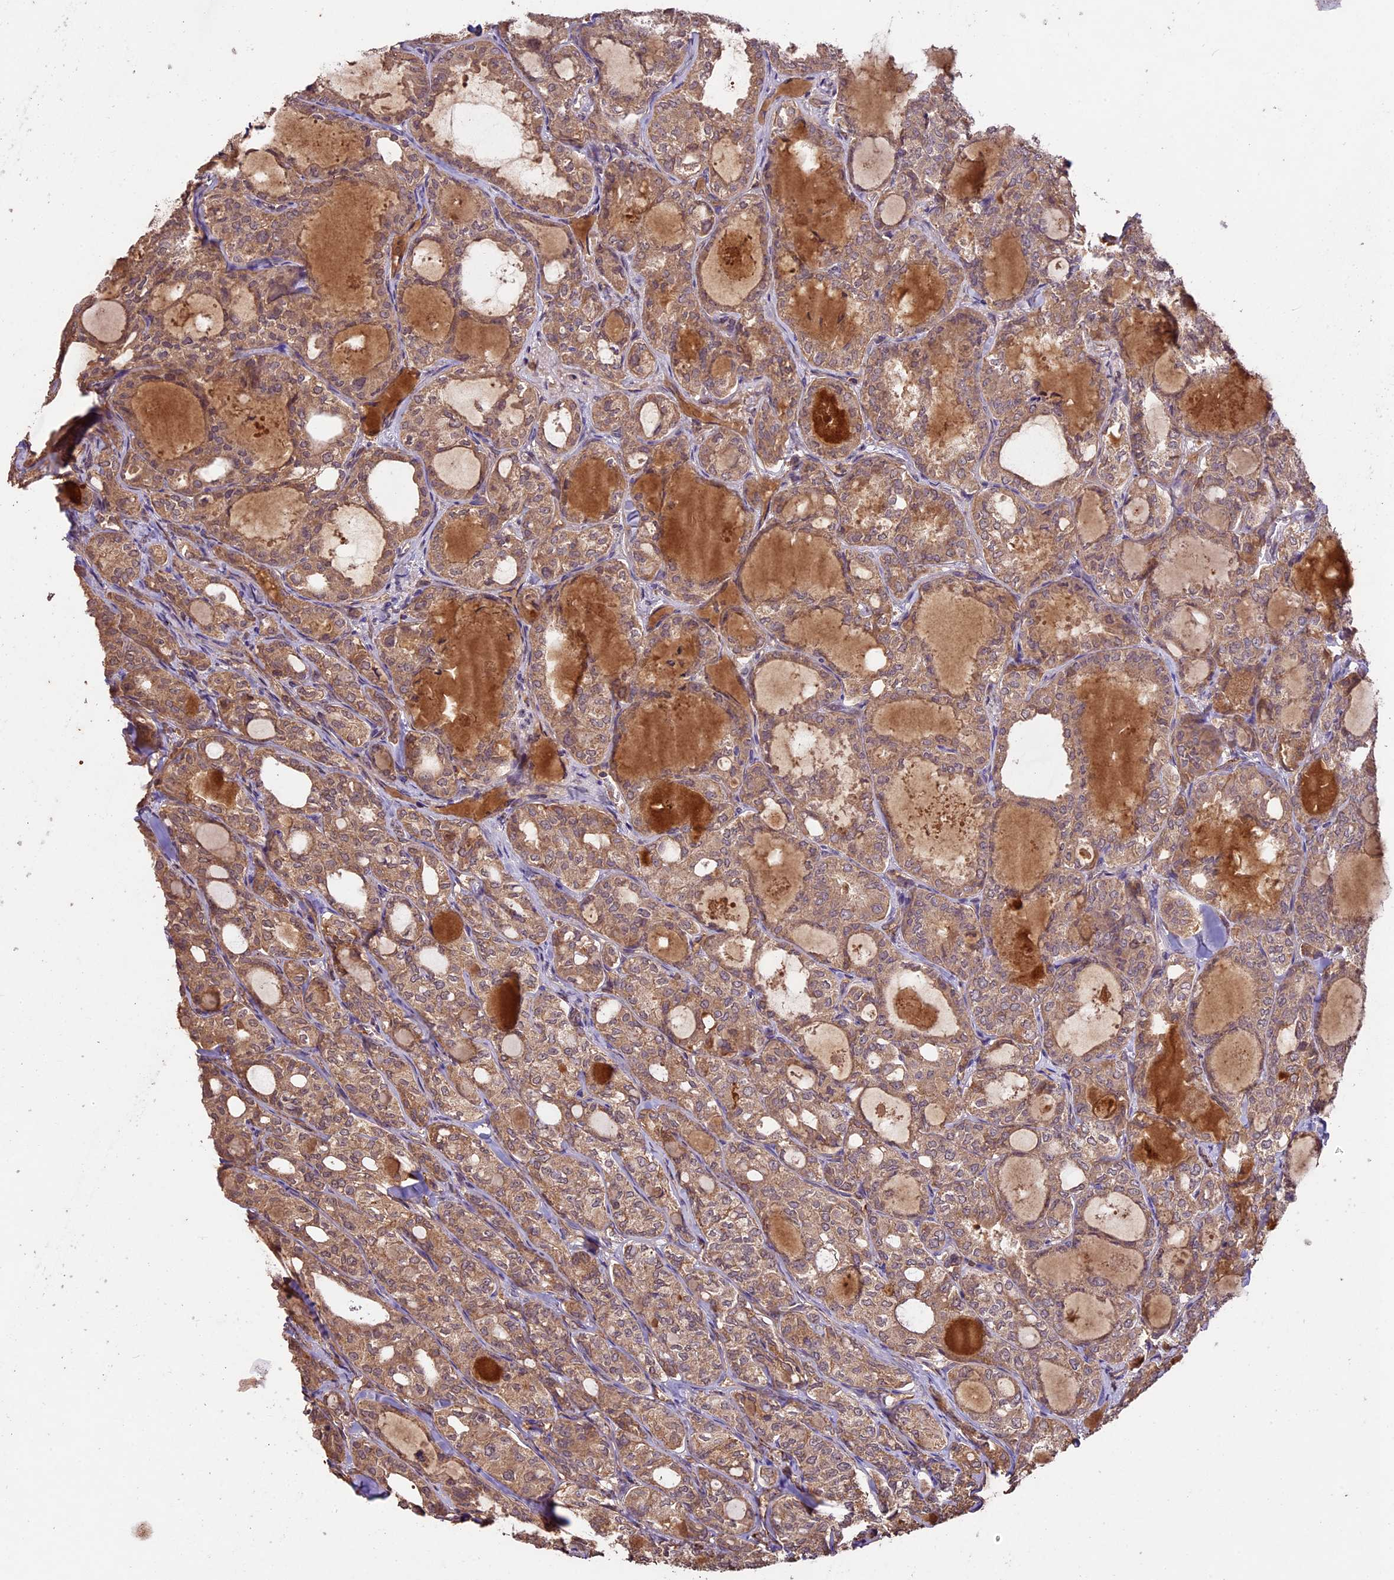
{"staining": {"intensity": "moderate", "quantity": ">75%", "location": "cytoplasmic/membranous"}, "tissue": "thyroid cancer", "cell_type": "Tumor cells", "image_type": "cancer", "snomed": [{"axis": "morphology", "description": "Follicular adenoma carcinoma, NOS"}, {"axis": "topography", "description": "Thyroid gland"}], "caption": "Immunohistochemistry (IHC) photomicrograph of human follicular adenoma carcinoma (thyroid) stained for a protein (brown), which reveals medium levels of moderate cytoplasmic/membranous staining in approximately >75% of tumor cells.", "gene": "CRLF1", "patient": {"sex": "male", "age": 75}}